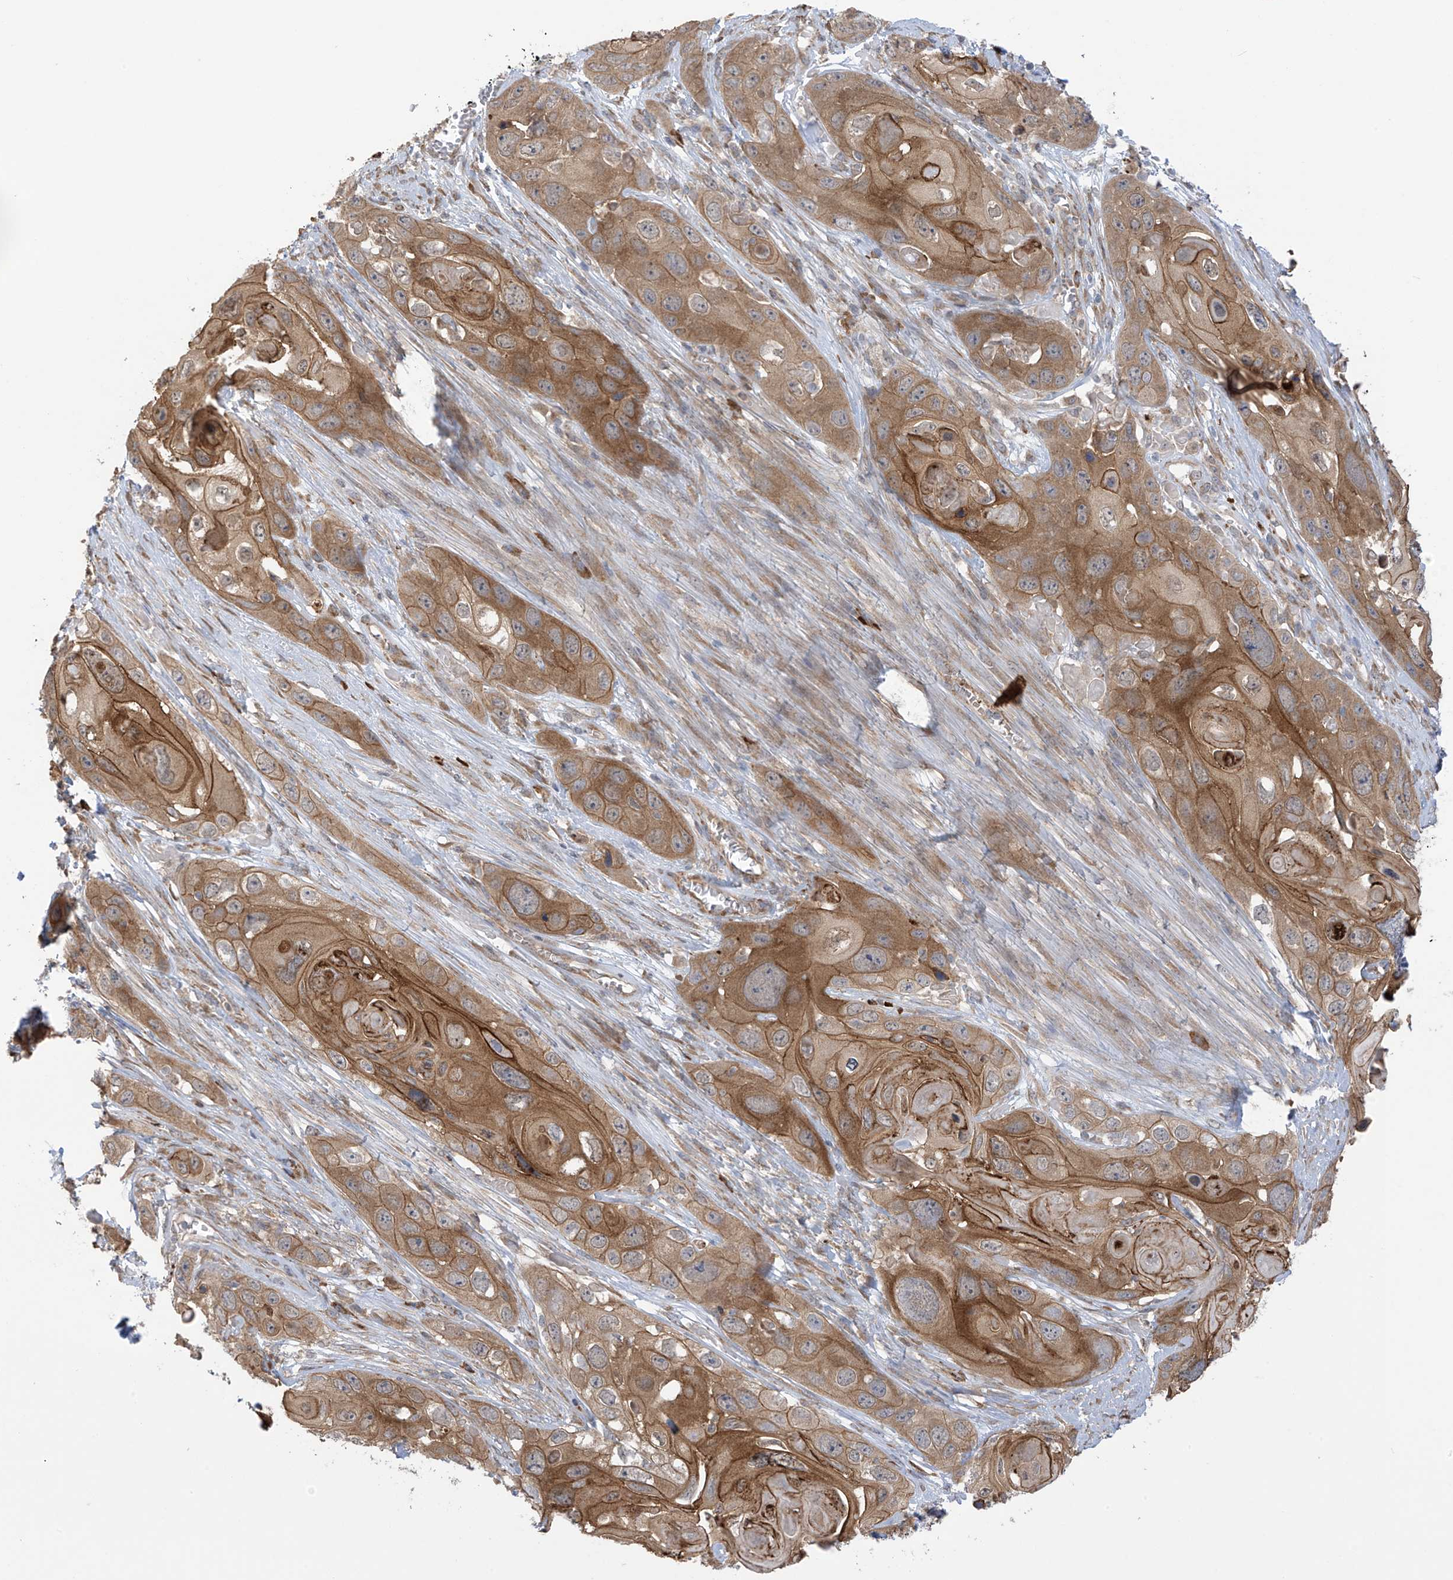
{"staining": {"intensity": "strong", "quantity": ">75%", "location": "cytoplasmic/membranous"}, "tissue": "skin cancer", "cell_type": "Tumor cells", "image_type": "cancer", "snomed": [{"axis": "morphology", "description": "Squamous cell carcinoma, NOS"}, {"axis": "topography", "description": "Skin"}], "caption": "A histopathology image of human skin cancer stained for a protein demonstrates strong cytoplasmic/membranous brown staining in tumor cells.", "gene": "KIAA1522", "patient": {"sex": "male", "age": 55}}